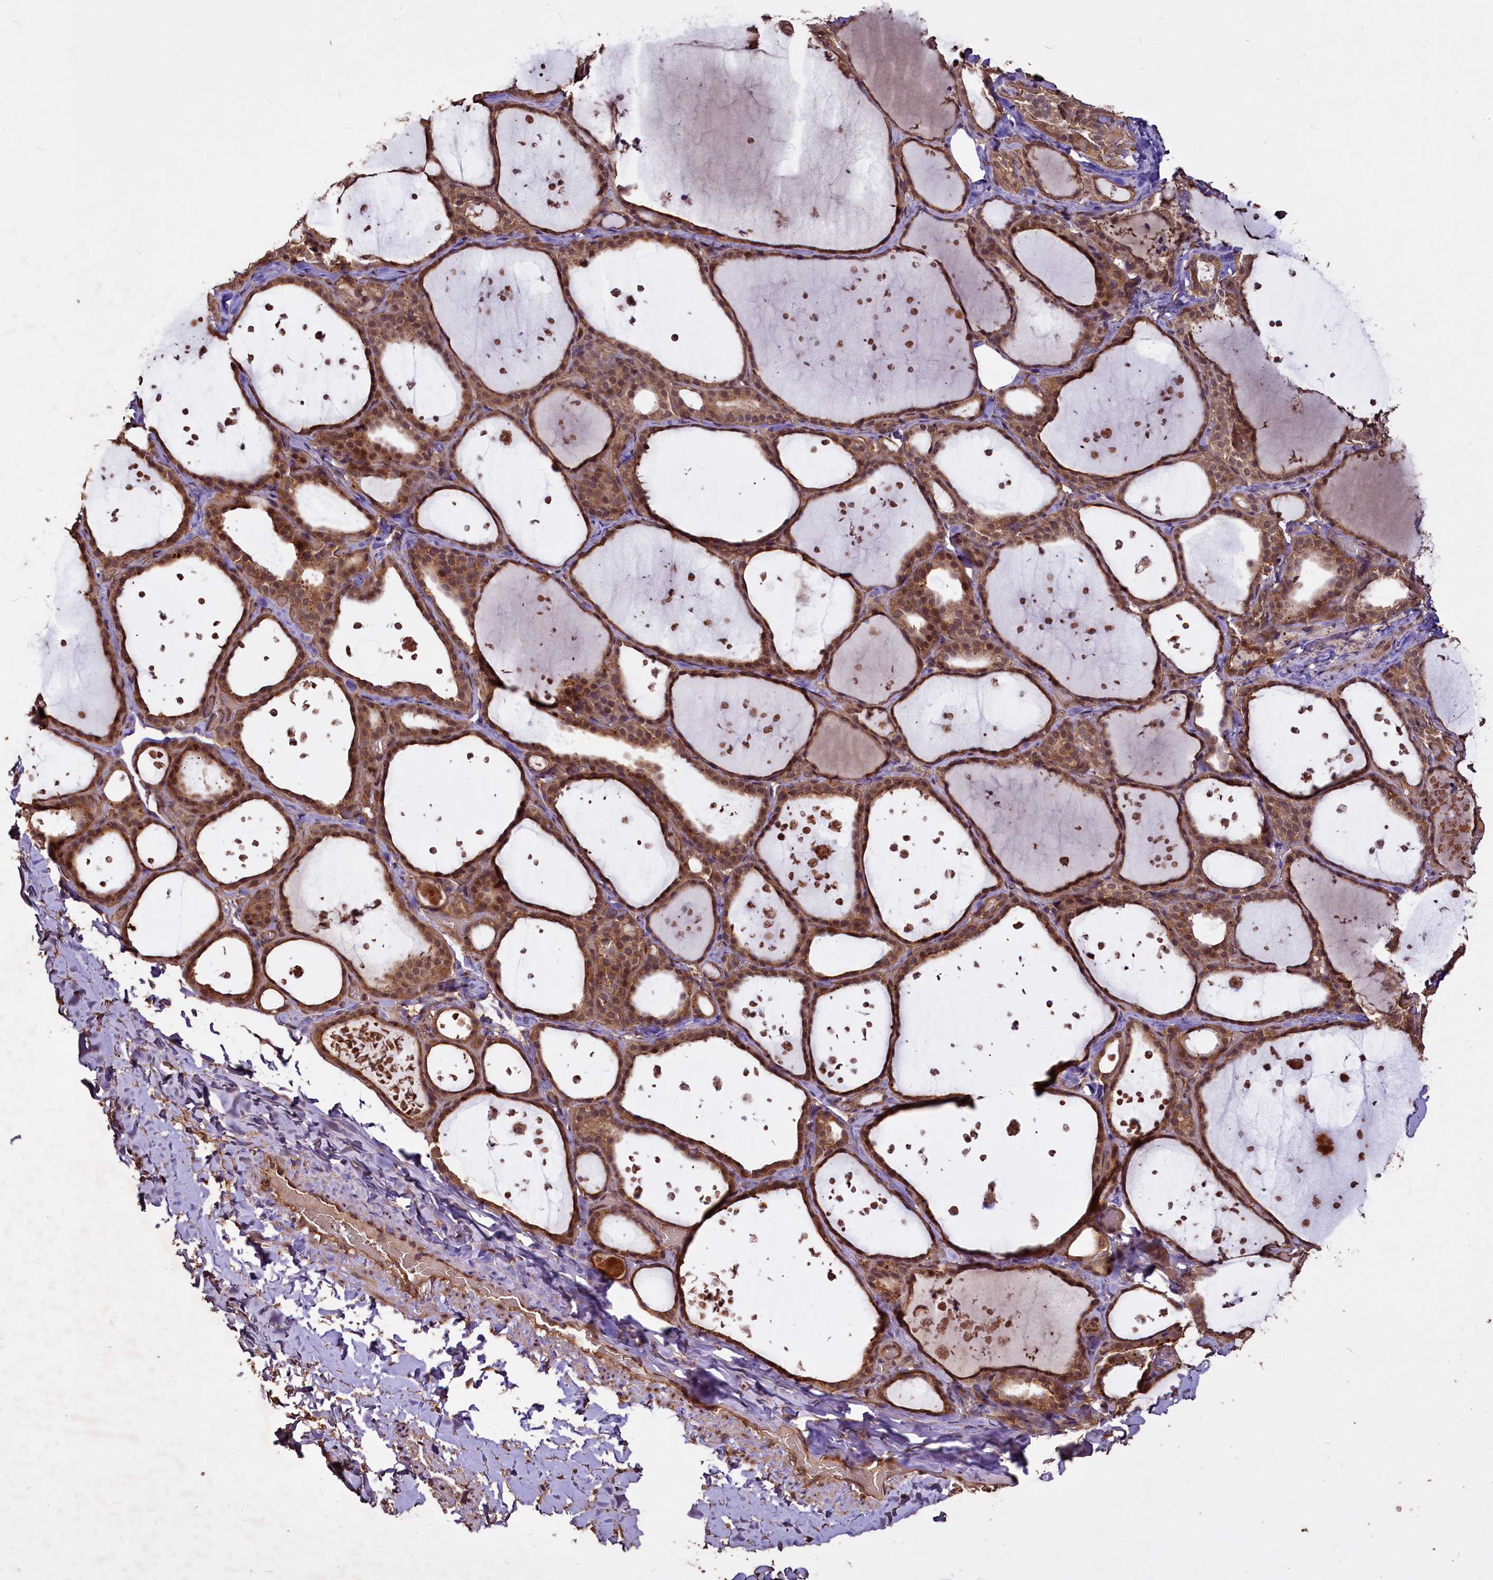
{"staining": {"intensity": "moderate", "quantity": ">75%", "location": "cytoplasmic/membranous,nuclear"}, "tissue": "thyroid gland", "cell_type": "Glandular cells", "image_type": "normal", "snomed": [{"axis": "morphology", "description": "Normal tissue, NOS"}, {"axis": "topography", "description": "Thyroid gland"}], "caption": "Immunohistochemical staining of benign human thyroid gland reveals >75% levels of moderate cytoplasmic/membranous,nuclear protein positivity in approximately >75% of glandular cells.", "gene": "VPS51", "patient": {"sex": "female", "age": 44}}